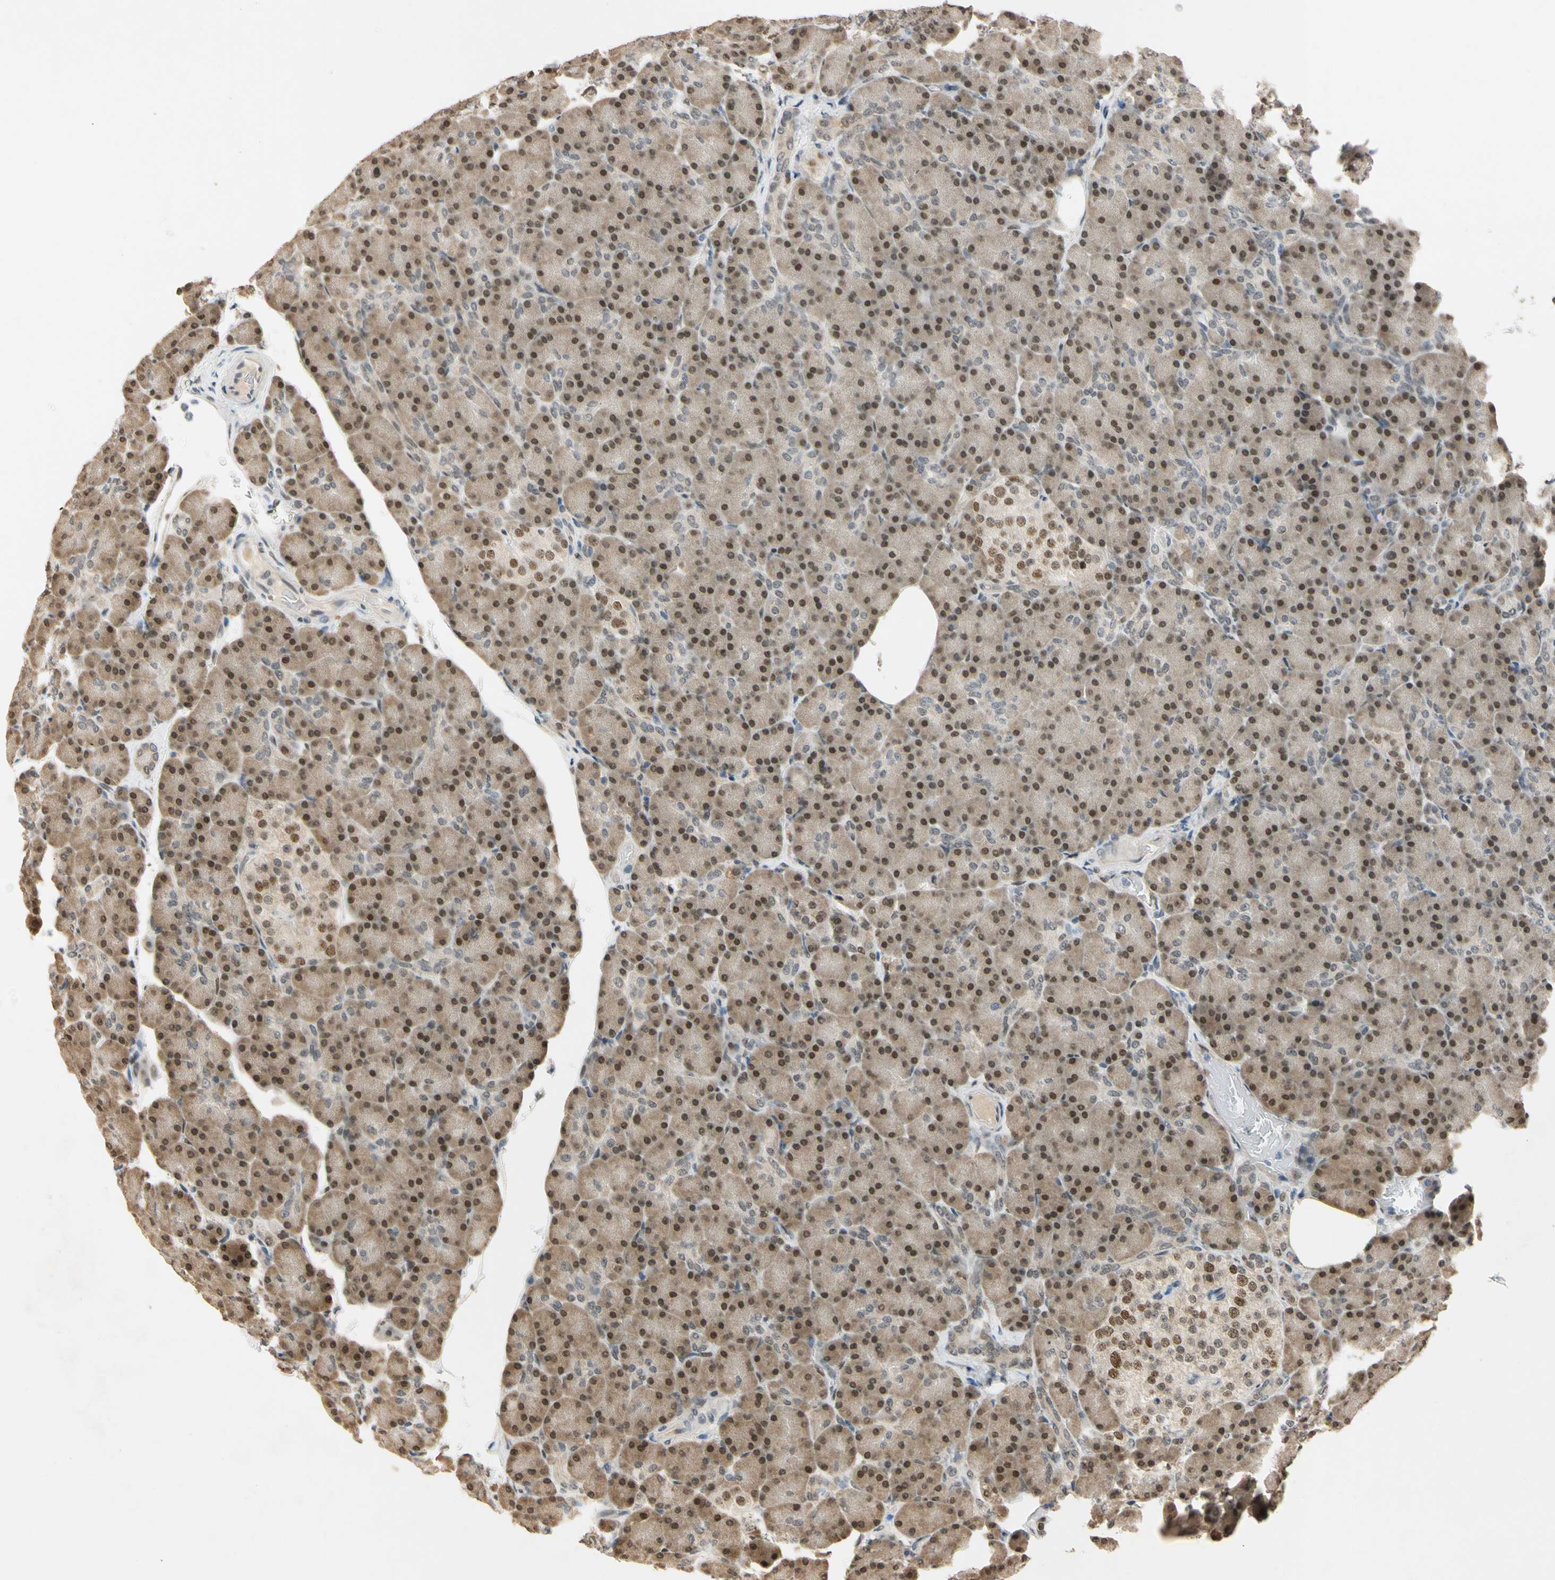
{"staining": {"intensity": "strong", "quantity": ">75%", "location": "cytoplasmic/membranous,nuclear"}, "tissue": "pancreas", "cell_type": "Exocrine glandular cells", "image_type": "normal", "snomed": [{"axis": "morphology", "description": "Normal tissue, NOS"}, {"axis": "topography", "description": "Pancreas"}], "caption": "IHC (DAB (3,3'-diaminobenzidine)) staining of benign human pancreas reveals strong cytoplasmic/membranous,nuclear protein expression in approximately >75% of exocrine glandular cells.", "gene": "RIOX2", "patient": {"sex": "female", "age": 43}}